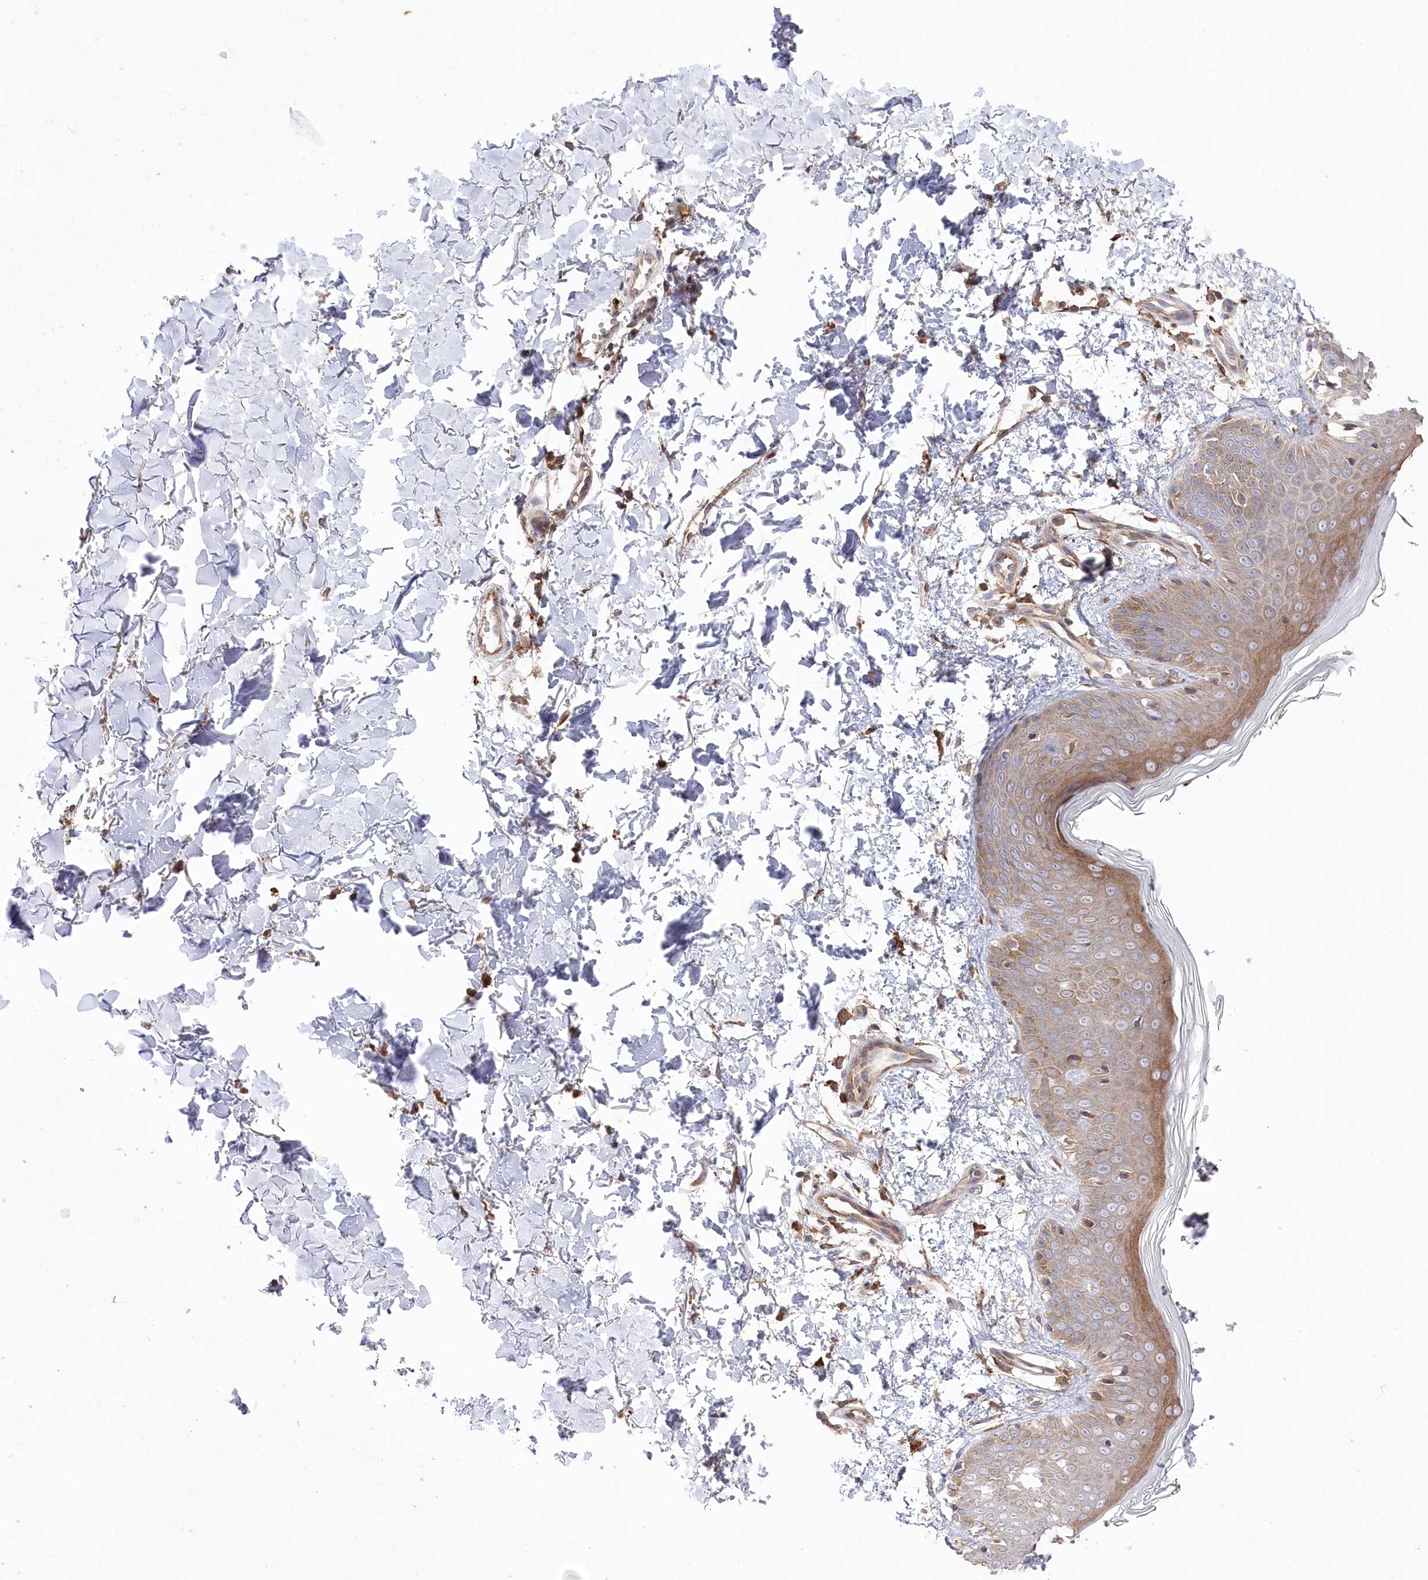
{"staining": {"intensity": "moderate", "quantity": ">75%", "location": "cytoplasmic/membranous"}, "tissue": "skin", "cell_type": "Fibroblasts", "image_type": "normal", "snomed": [{"axis": "morphology", "description": "Normal tissue, NOS"}, {"axis": "topography", "description": "Skin"}], "caption": "A brown stain shows moderate cytoplasmic/membranous staining of a protein in fibroblasts of normal human skin. Immunohistochemistry (ihc) stains the protein in brown and the nuclei are stained blue.", "gene": "PPP1R21", "patient": {"sex": "male", "age": 37}}